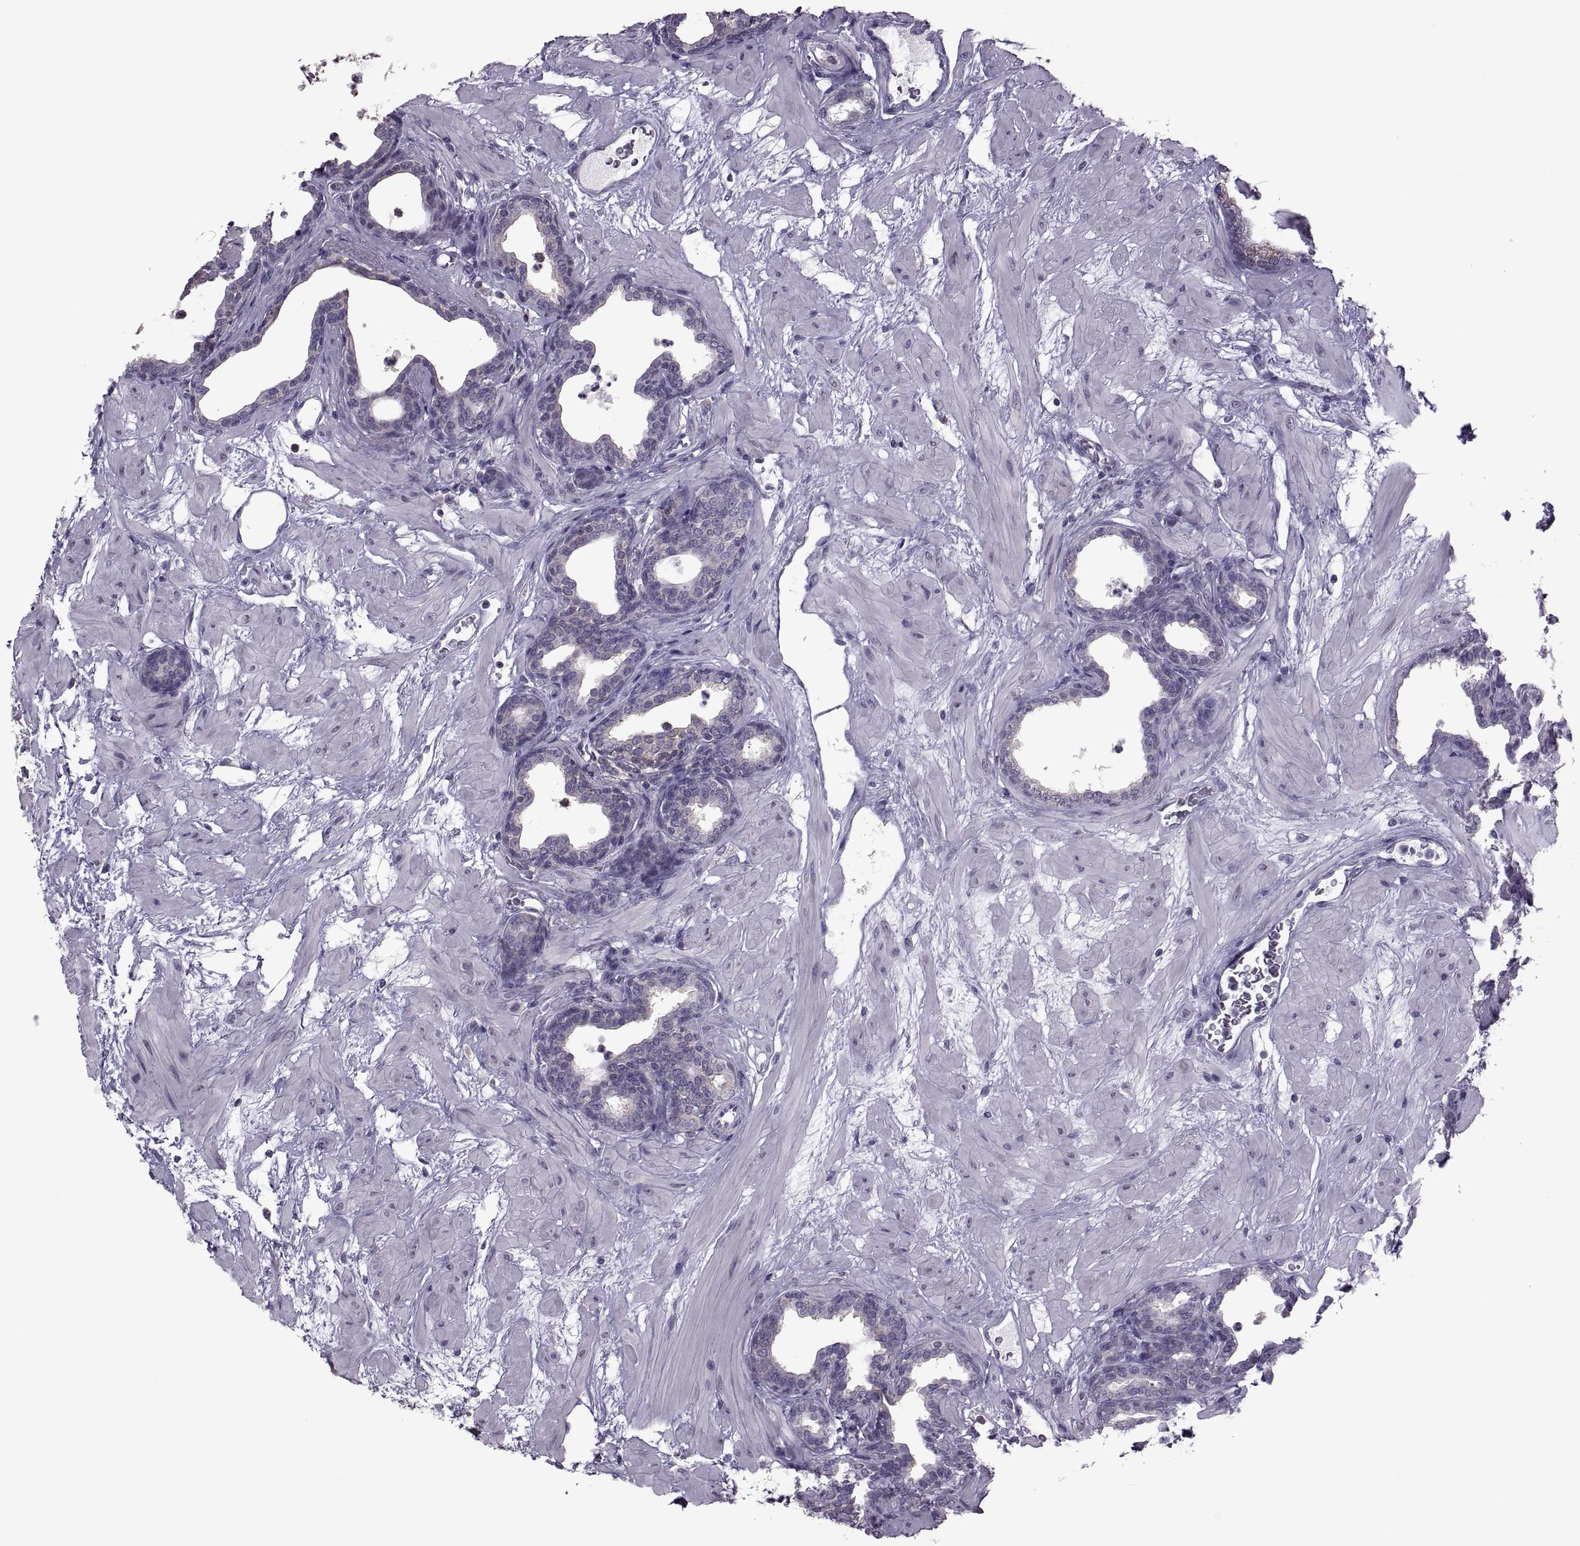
{"staining": {"intensity": "negative", "quantity": "none", "location": "none"}, "tissue": "prostate", "cell_type": "Glandular cells", "image_type": "normal", "snomed": [{"axis": "morphology", "description": "Normal tissue, NOS"}, {"axis": "topography", "description": "Prostate"}], "caption": "Glandular cells are negative for protein expression in benign human prostate. The staining was performed using DAB (3,3'-diaminobenzidine) to visualize the protein expression in brown, while the nuclei were stained in blue with hematoxylin (Magnification: 20x).", "gene": "PABPC1", "patient": {"sex": "male", "age": 37}}